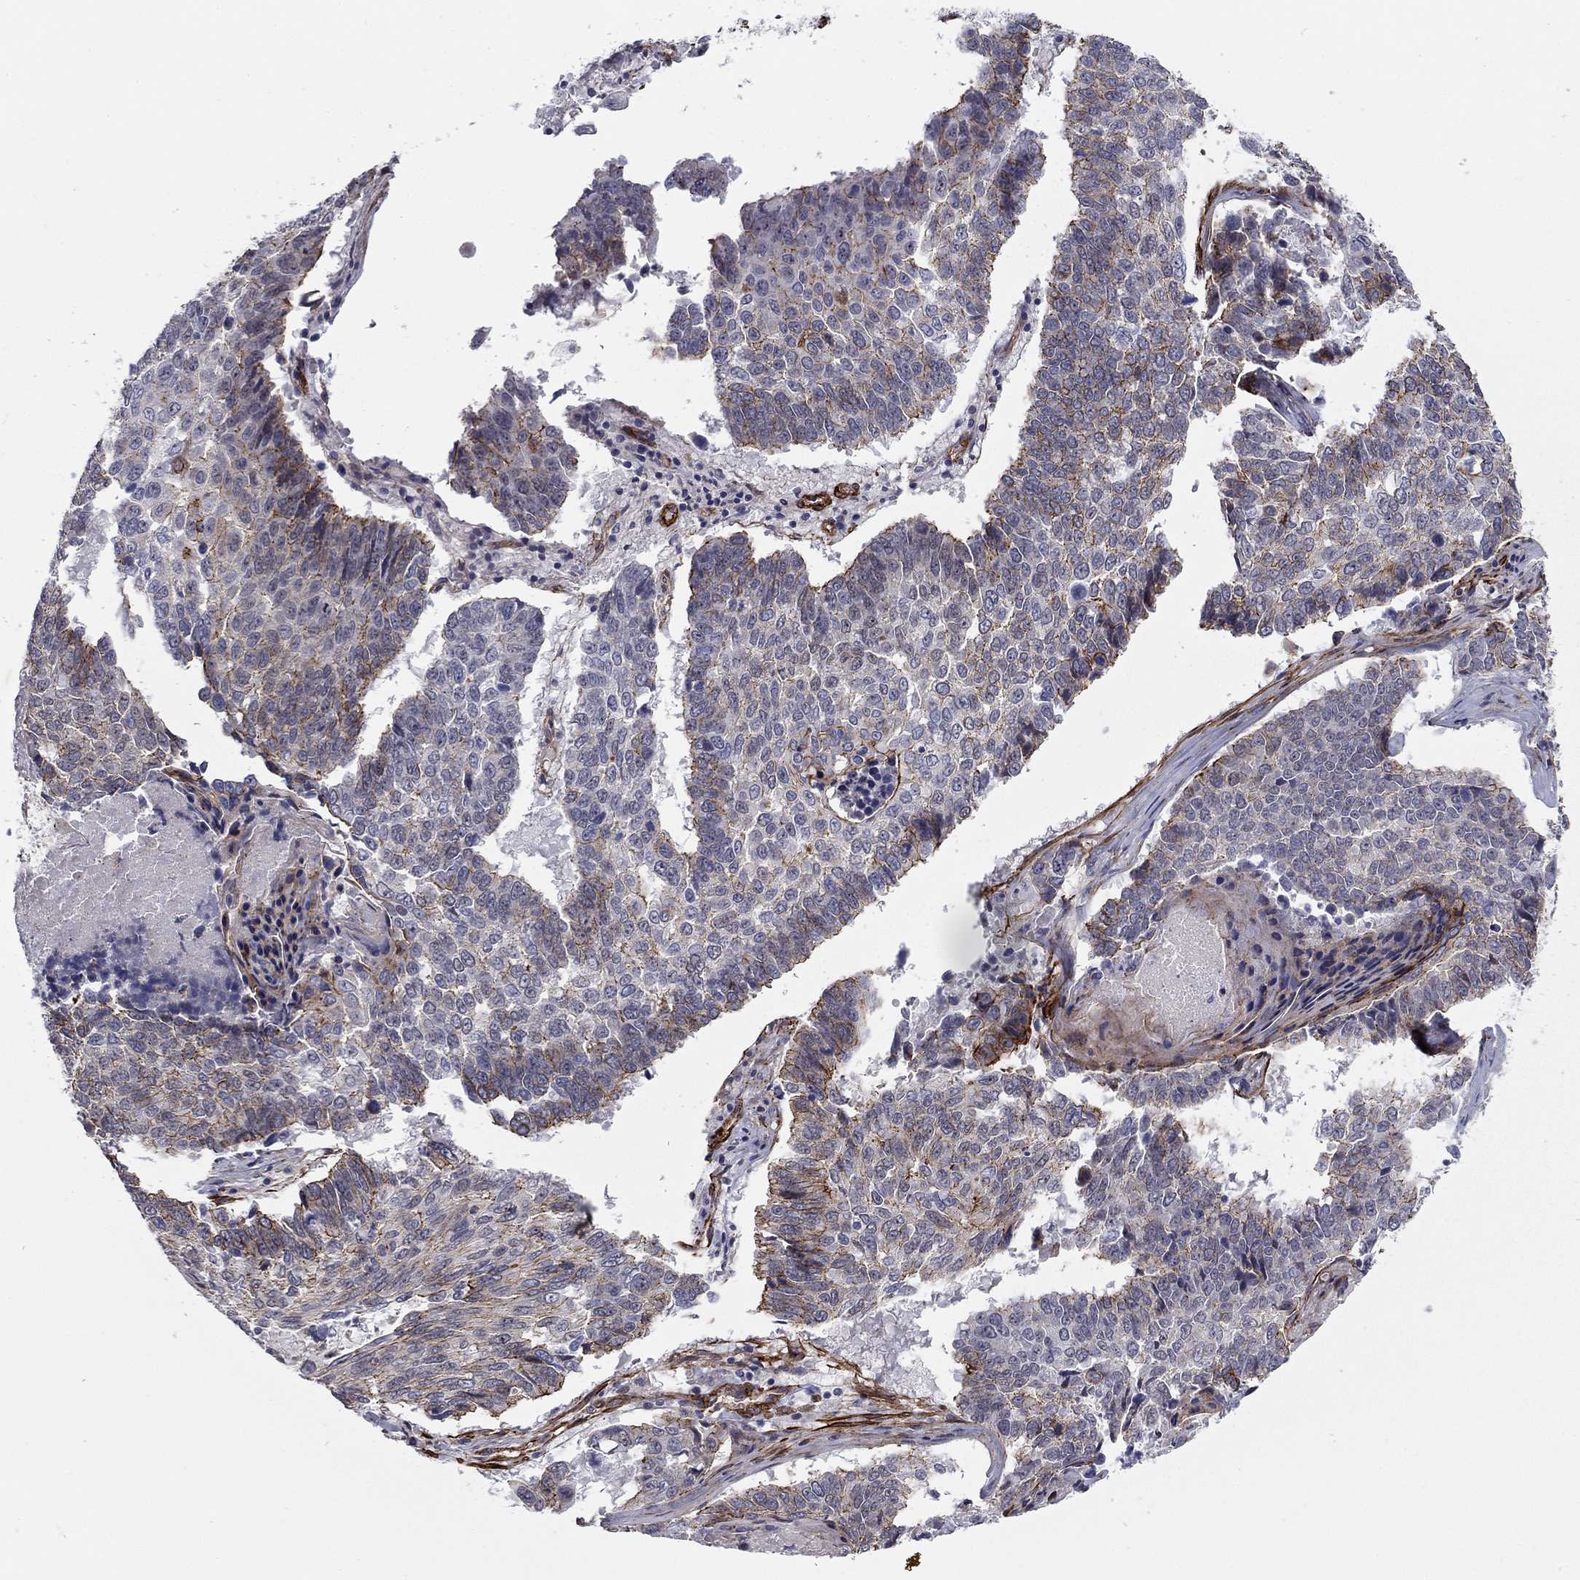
{"staining": {"intensity": "strong", "quantity": "<25%", "location": "cytoplasmic/membranous"}, "tissue": "lung cancer", "cell_type": "Tumor cells", "image_type": "cancer", "snomed": [{"axis": "morphology", "description": "Squamous cell carcinoma, NOS"}, {"axis": "topography", "description": "Lung"}], "caption": "Brown immunohistochemical staining in squamous cell carcinoma (lung) exhibits strong cytoplasmic/membranous expression in approximately <25% of tumor cells.", "gene": "KRBA1", "patient": {"sex": "male", "age": 73}}